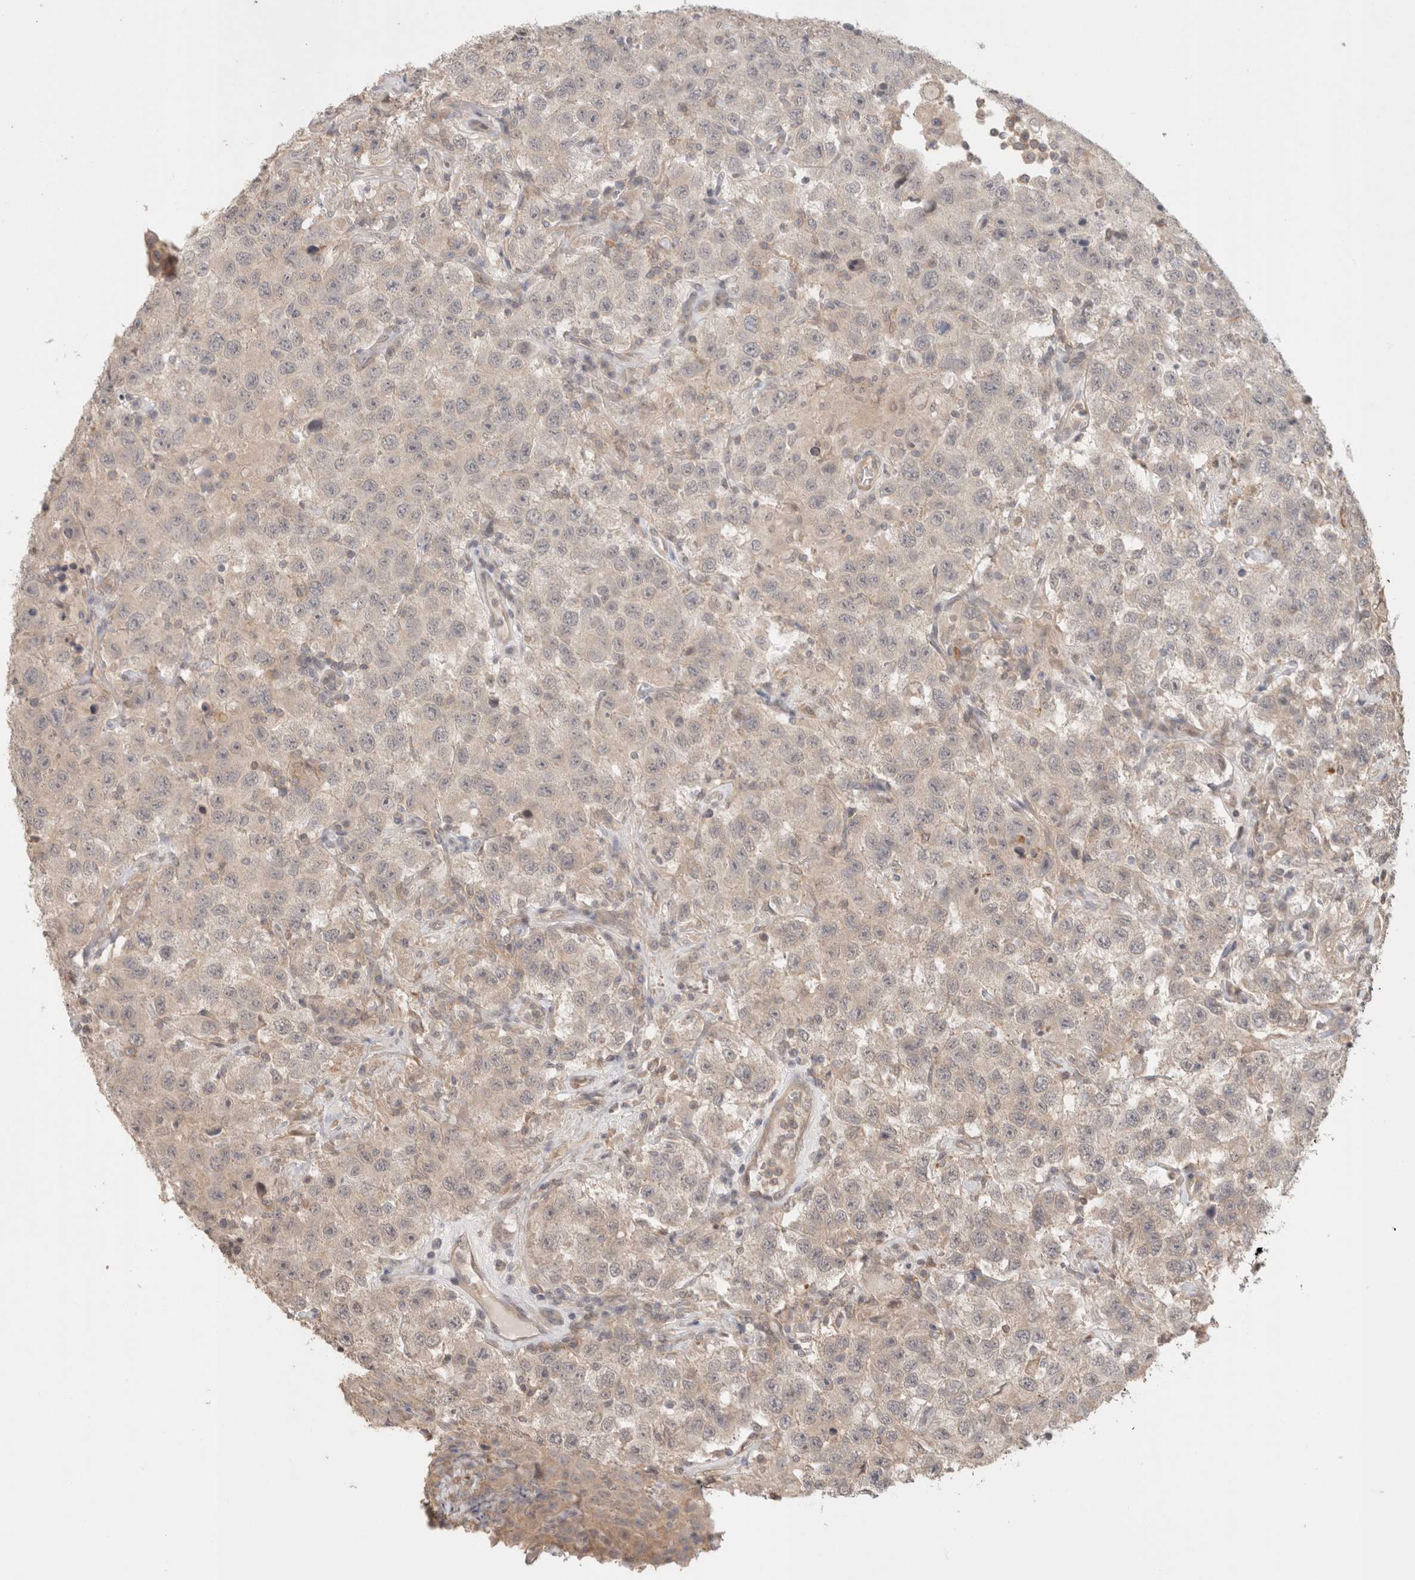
{"staining": {"intensity": "negative", "quantity": "none", "location": "none"}, "tissue": "testis cancer", "cell_type": "Tumor cells", "image_type": "cancer", "snomed": [{"axis": "morphology", "description": "Seminoma, NOS"}, {"axis": "topography", "description": "Testis"}], "caption": "IHC of human testis cancer (seminoma) shows no positivity in tumor cells.", "gene": "HSPG2", "patient": {"sex": "male", "age": 41}}